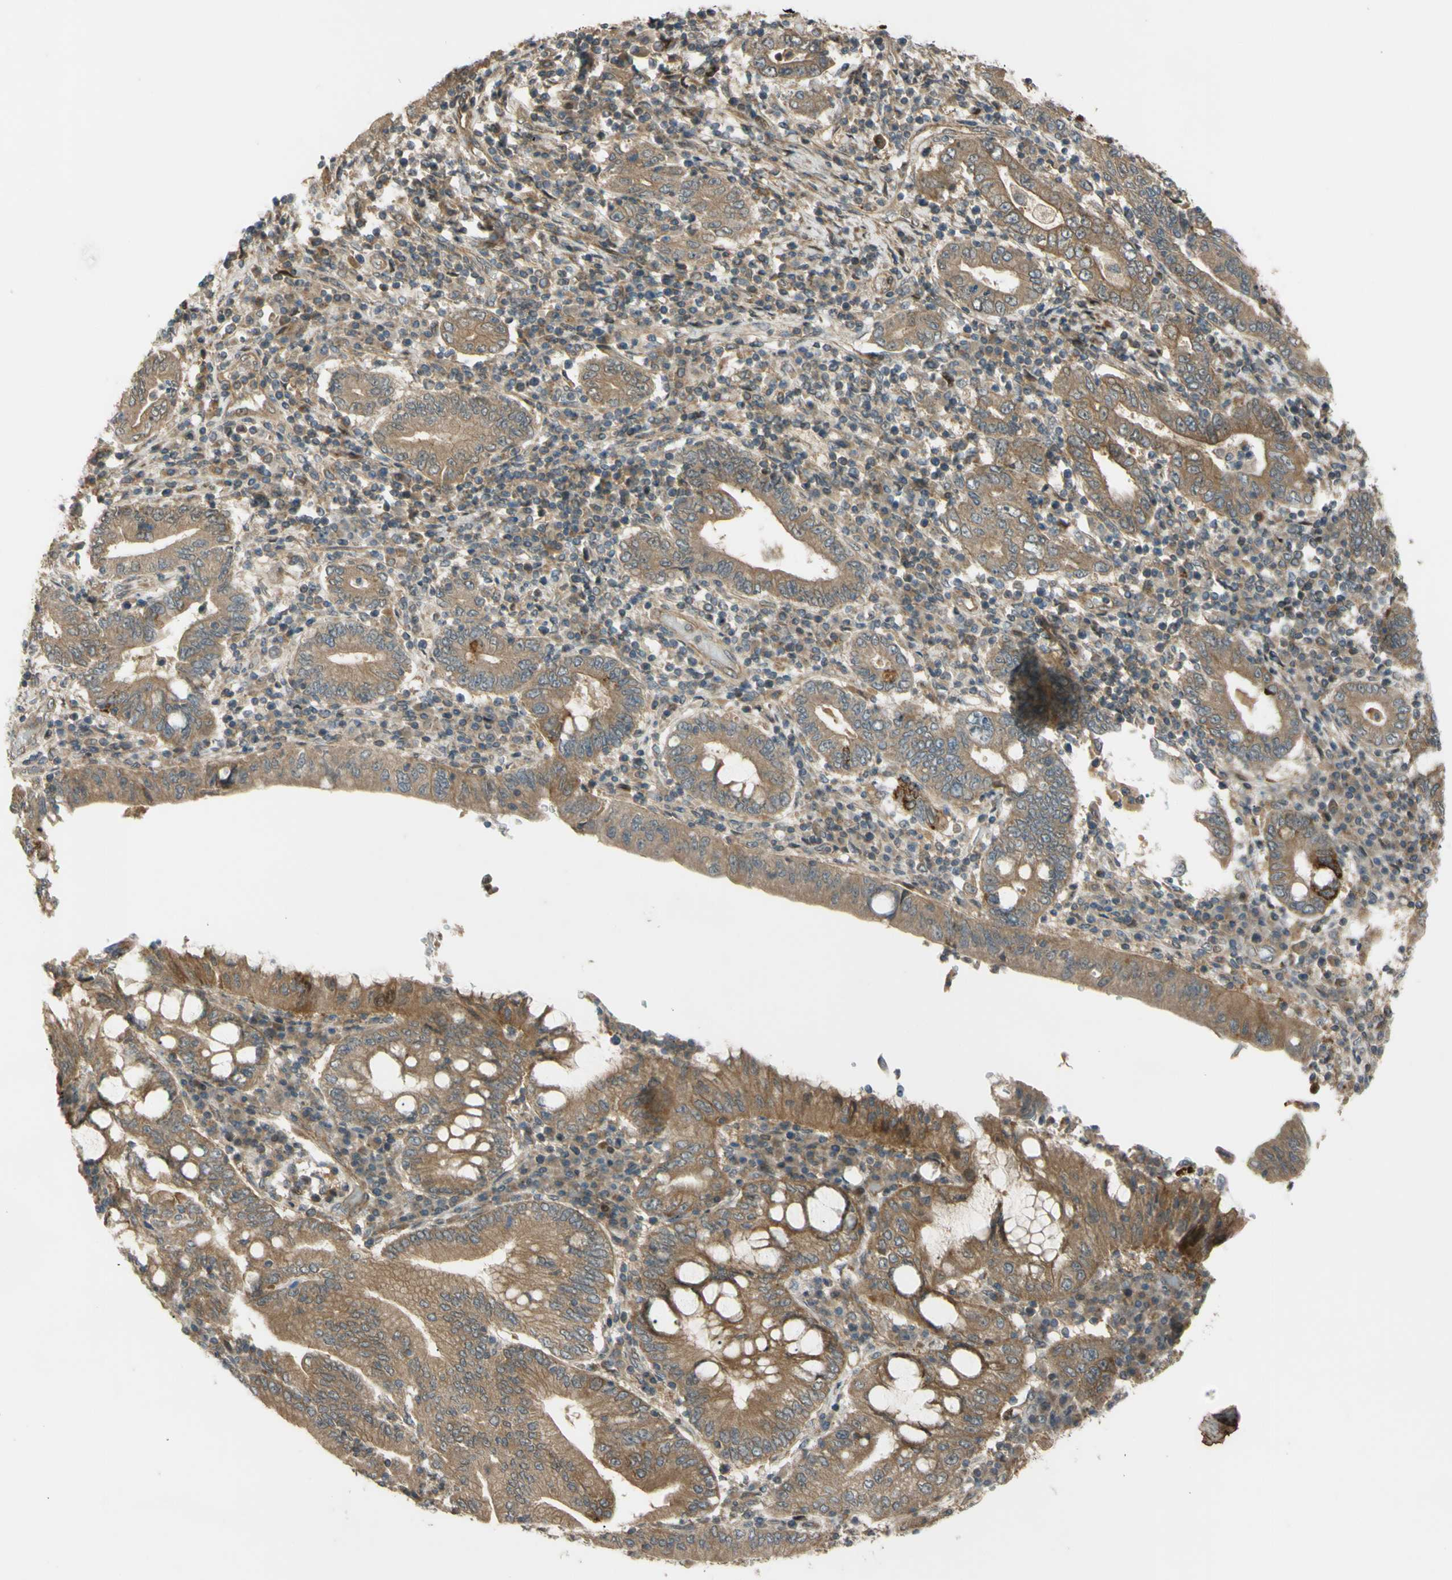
{"staining": {"intensity": "moderate", "quantity": ">75%", "location": "cytoplasmic/membranous"}, "tissue": "stomach cancer", "cell_type": "Tumor cells", "image_type": "cancer", "snomed": [{"axis": "morphology", "description": "Normal tissue, NOS"}, {"axis": "morphology", "description": "Adenocarcinoma, NOS"}, {"axis": "topography", "description": "Esophagus"}, {"axis": "topography", "description": "Stomach, upper"}, {"axis": "topography", "description": "Peripheral nerve tissue"}], "caption": "Stomach cancer stained with DAB (3,3'-diaminobenzidine) immunohistochemistry (IHC) exhibits medium levels of moderate cytoplasmic/membranous expression in about >75% of tumor cells.", "gene": "FLII", "patient": {"sex": "male", "age": 62}}